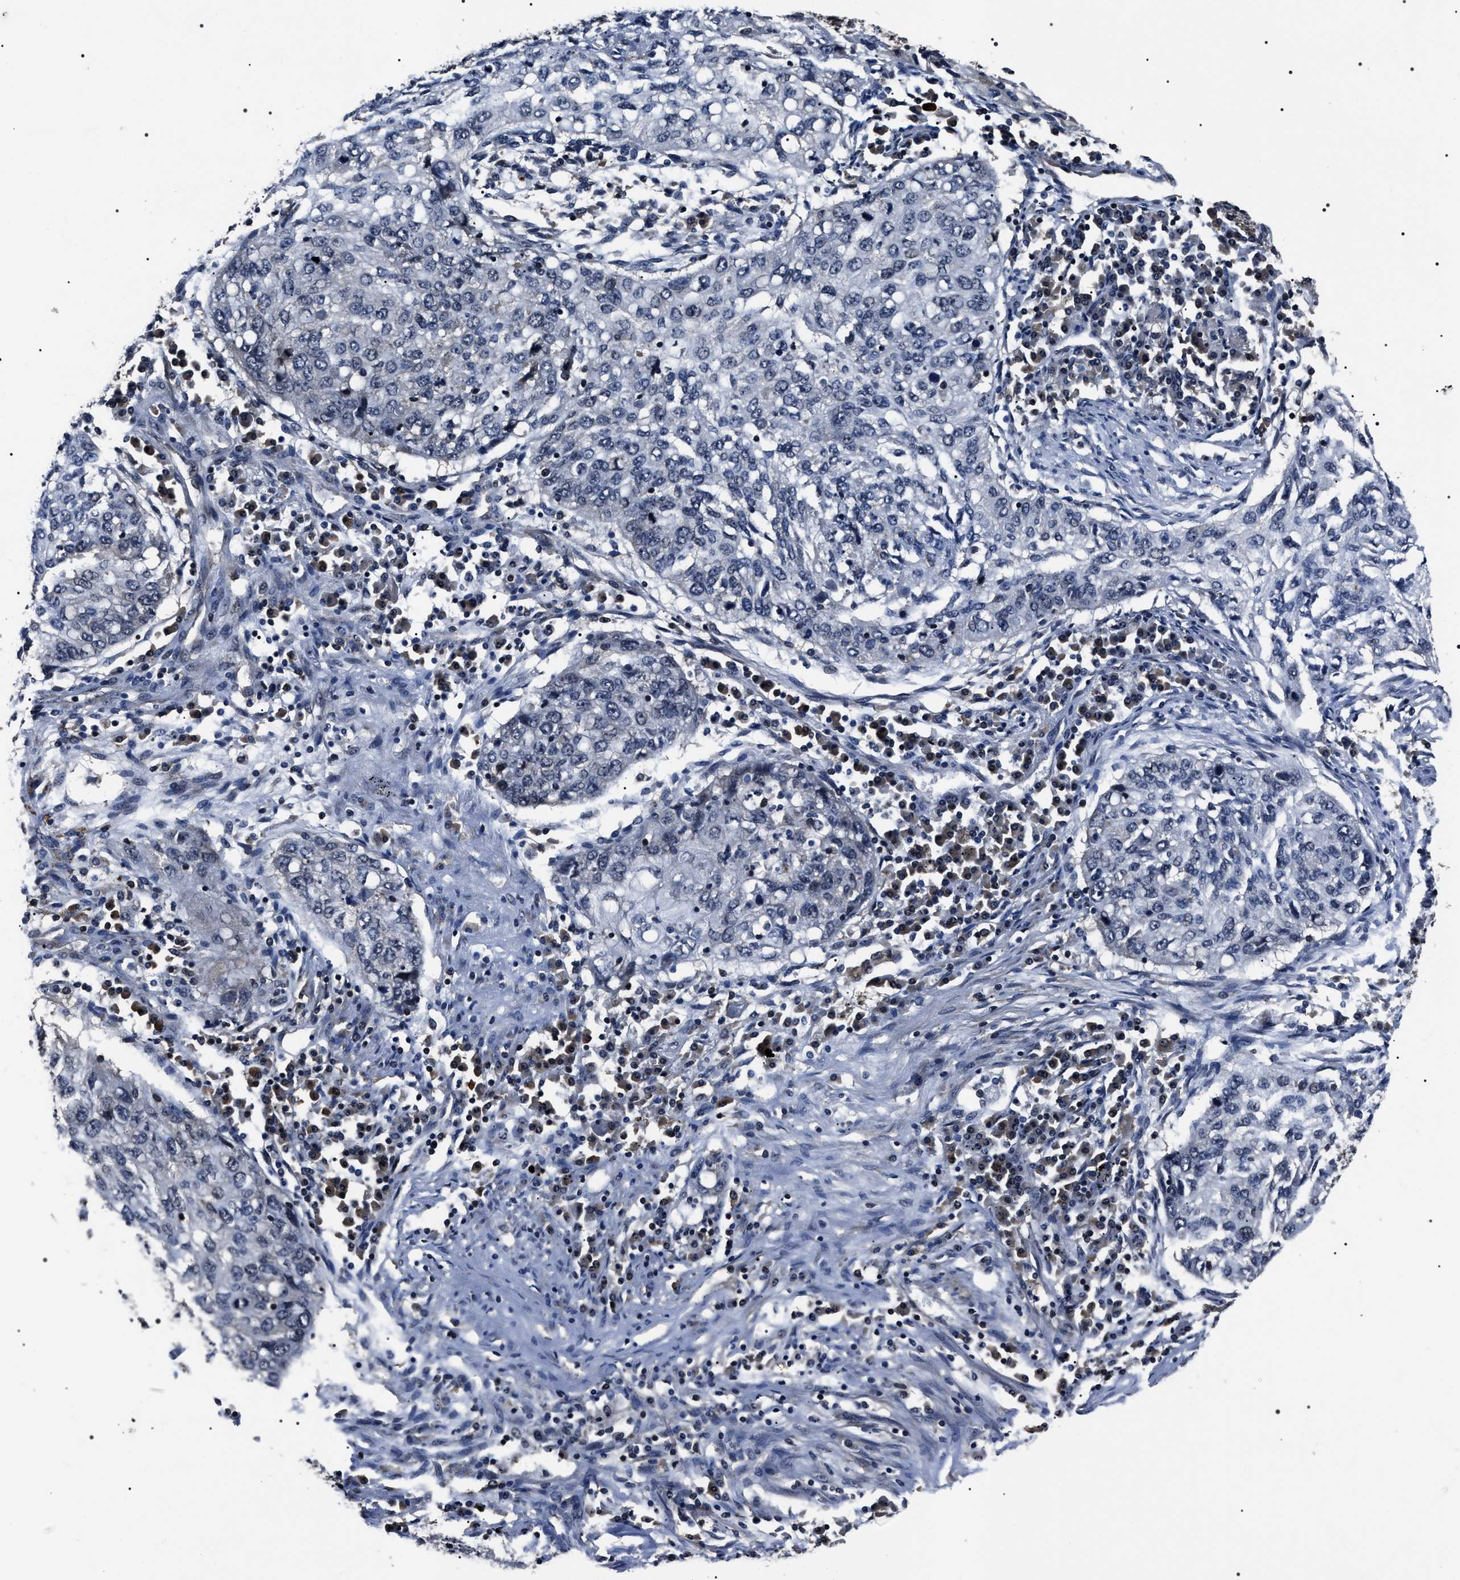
{"staining": {"intensity": "negative", "quantity": "none", "location": "none"}, "tissue": "lung cancer", "cell_type": "Tumor cells", "image_type": "cancer", "snomed": [{"axis": "morphology", "description": "Squamous cell carcinoma, NOS"}, {"axis": "topography", "description": "Lung"}], "caption": "Tumor cells show no significant protein expression in lung cancer.", "gene": "SIPA1", "patient": {"sex": "female", "age": 63}}